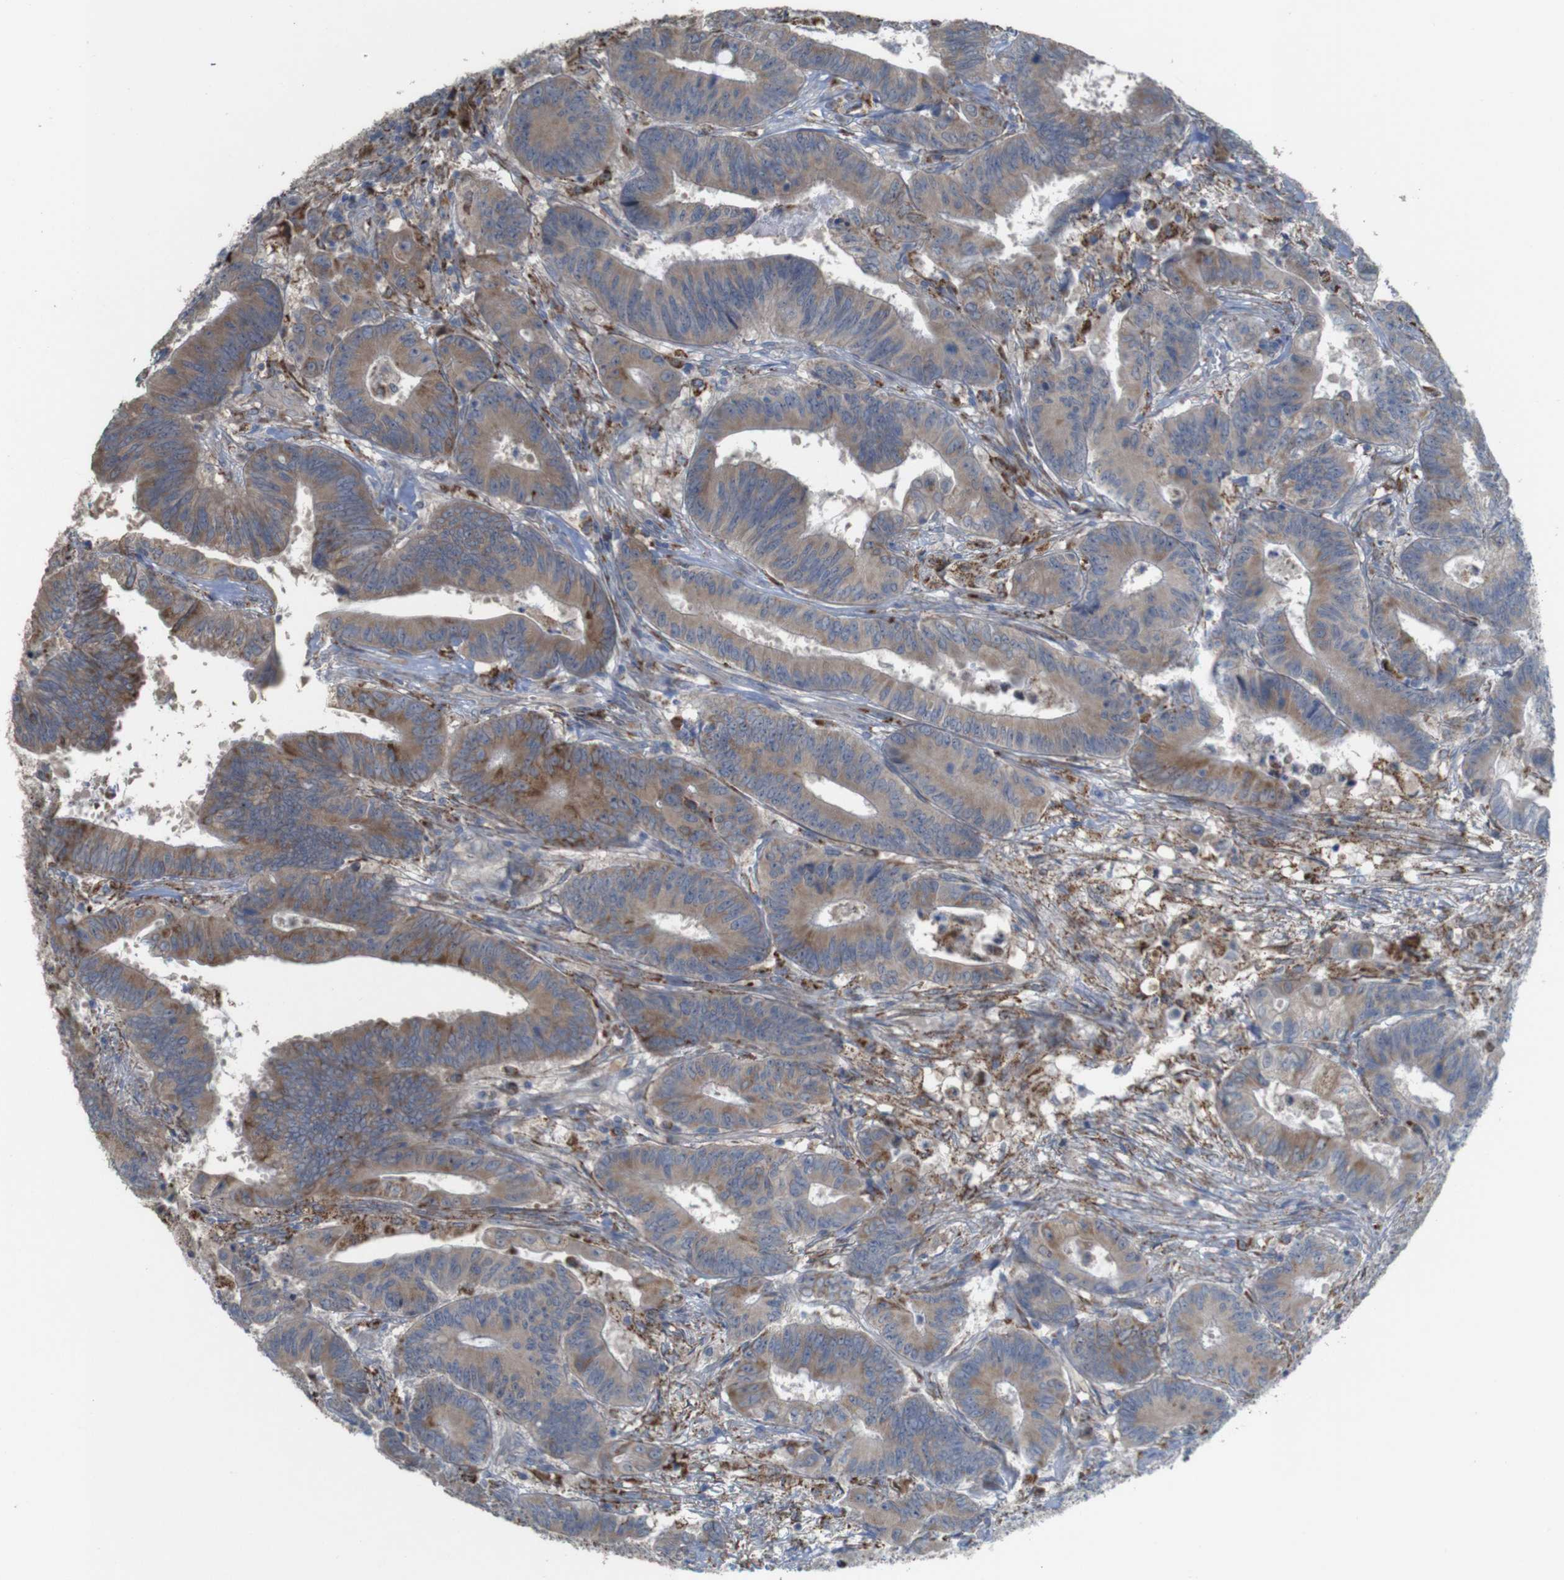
{"staining": {"intensity": "moderate", "quantity": ">75%", "location": "cytoplasmic/membranous"}, "tissue": "colorectal cancer", "cell_type": "Tumor cells", "image_type": "cancer", "snomed": [{"axis": "morphology", "description": "Adenocarcinoma, NOS"}, {"axis": "topography", "description": "Colon"}], "caption": "Tumor cells demonstrate moderate cytoplasmic/membranous staining in about >75% of cells in colorectal cancer (adenocarcinoma).", "gene": "PTPRR", "patient": {"sex": "male", "age": 45}}